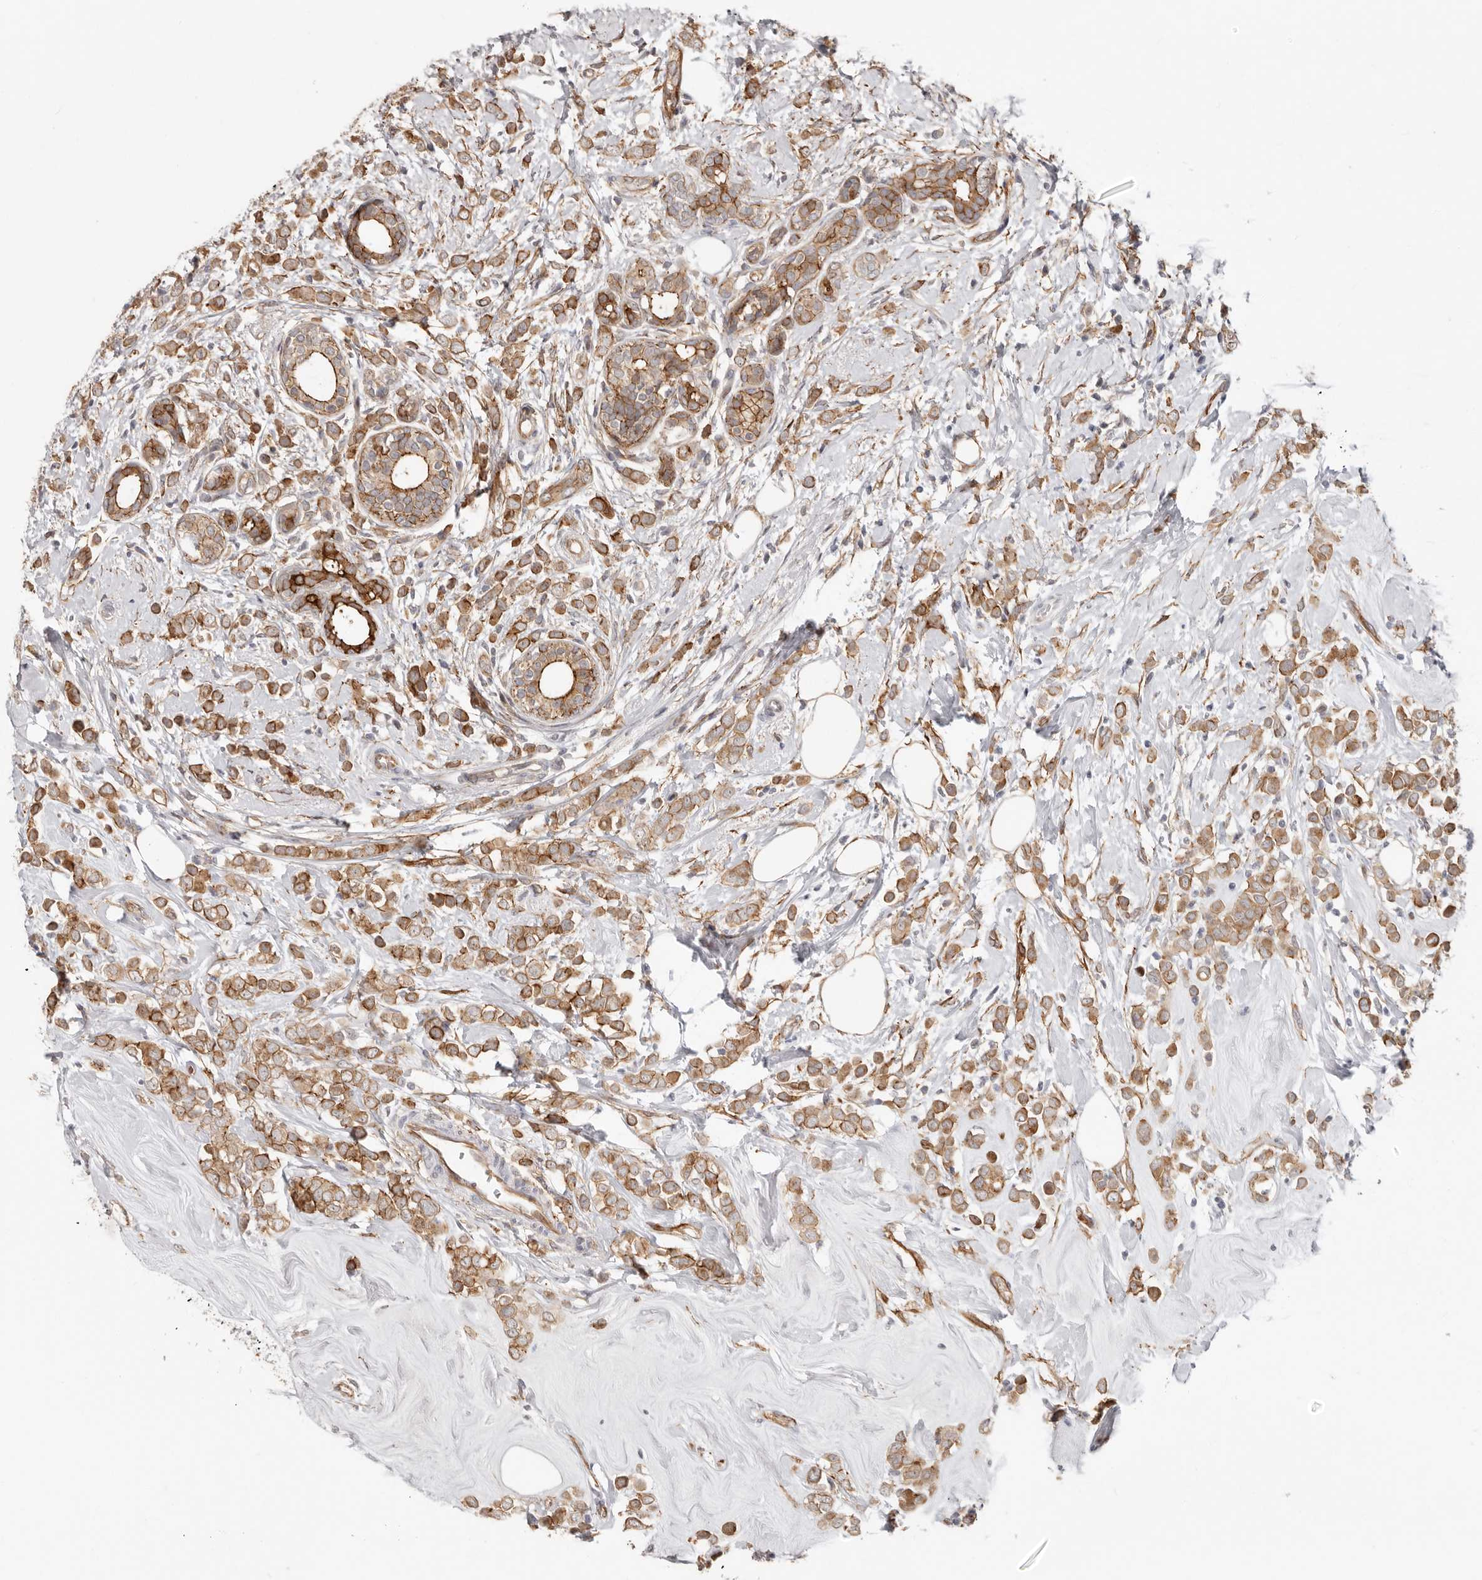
{"staining": {"intensity": "moderate", "quantity": ">75%", "location": "cytoplasmic/membranous"}, "tissue": "breast cancer", "cell_type": "Tumor cells", "image_type": "cancer", "snomed": [{"axis": "morphology", "description": "Lobular carcinoma"}, {"axis": "topography", "description": "Breast"}], "caption": "Tumor cells exhibit moderate cytoplasmic/membranous expression in approximately >75% of cells in breast lobular carcinoma.", "gene": "SZT2", "patient": {"sex": "female", "age": 47}}